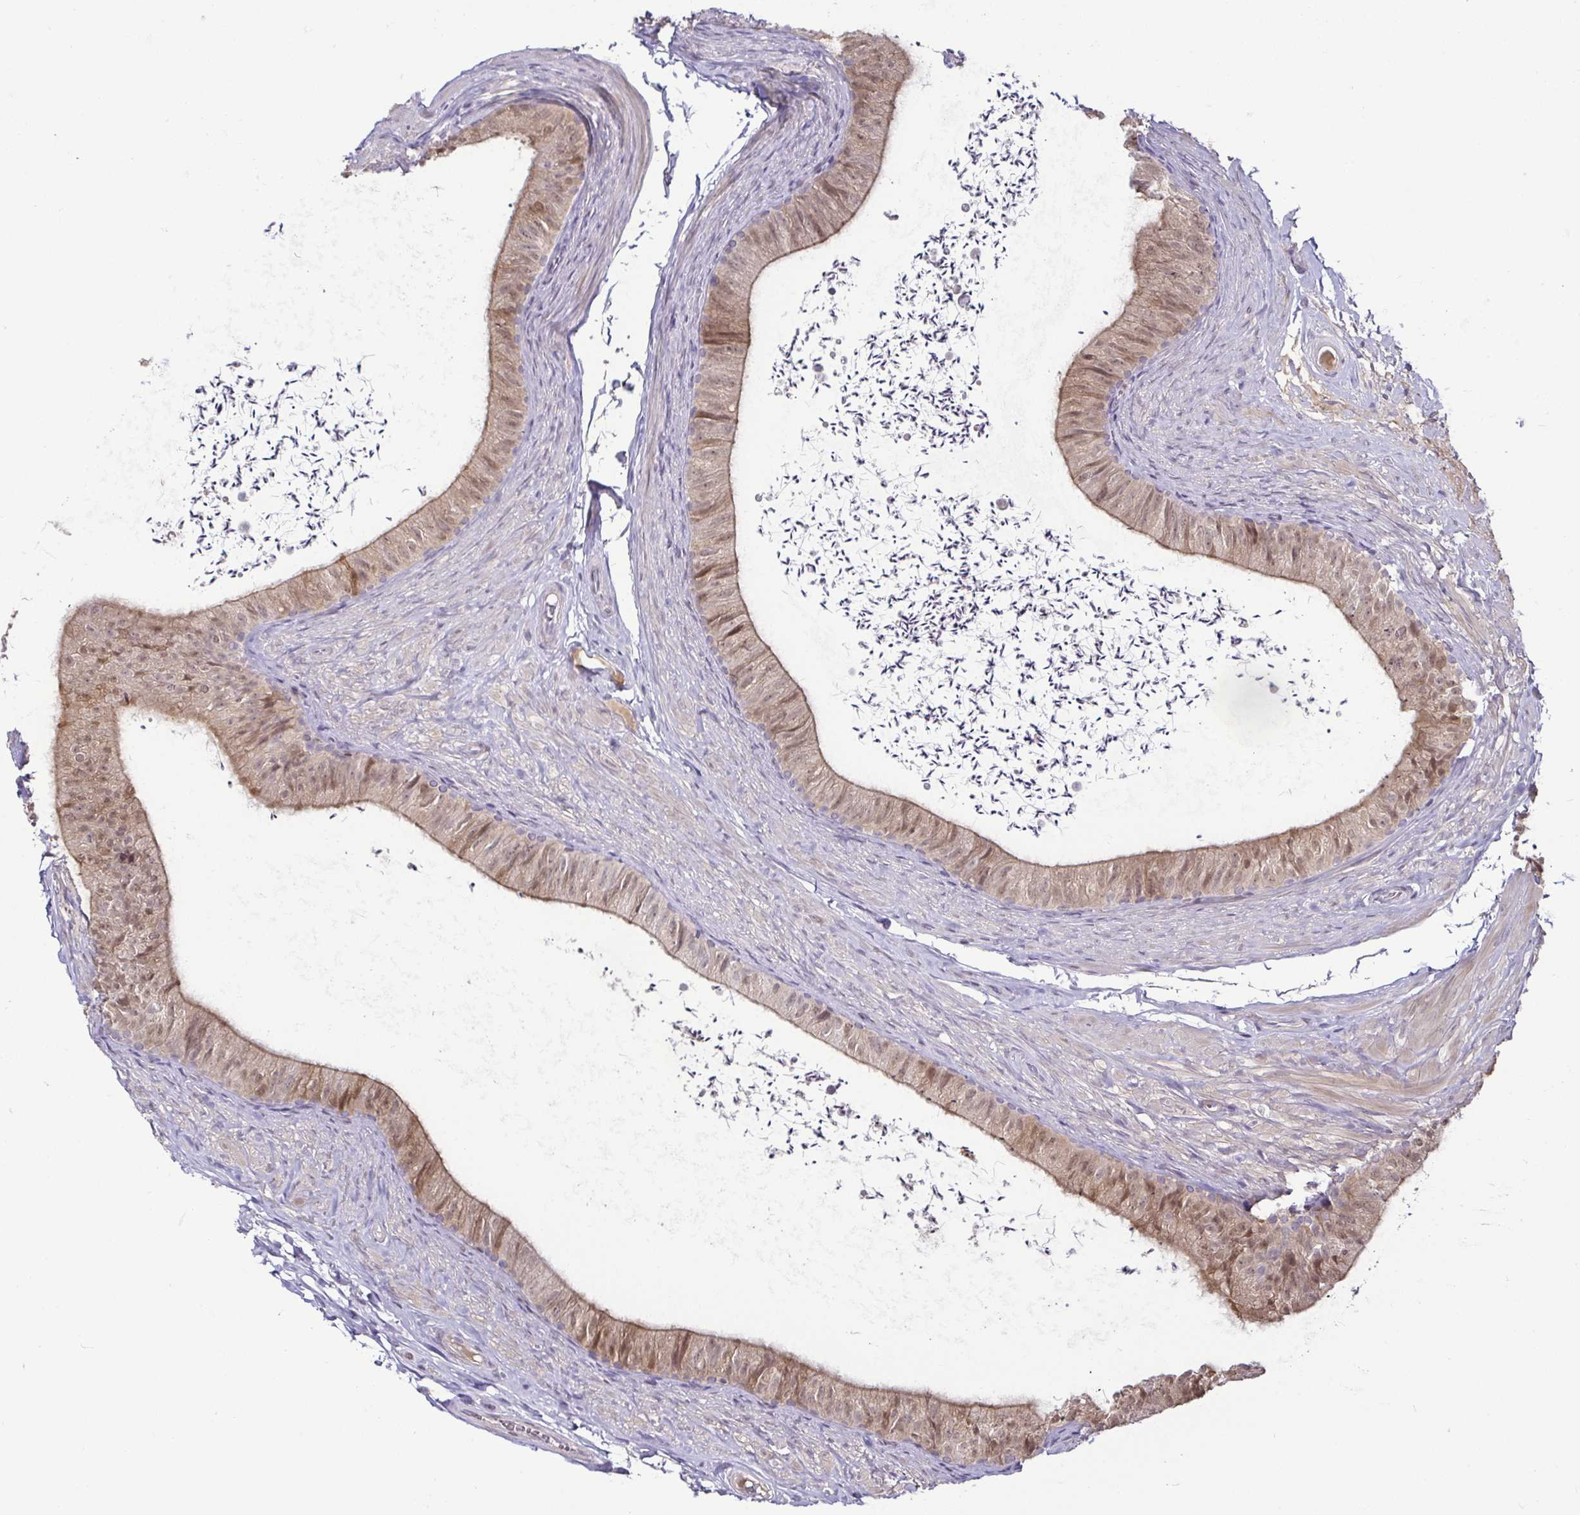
{"staining": {"intensity": "moderate", "quantity": ">75%", "location": "cytoplasmic/membranous,nuclear"}, "tissue": "epididymis", "cell_type": "Glandular cells", "image_type": "normal", "snomed": [{"axis": "morphology", "description": "Normal tissue, NOS"}, {"axis": "topography", "description": "Epididymis, spermatic cord, NOS"}, {"axis": "topography", "description": "Epididymis"}, {"axis": "topography", "description": "Peripheral nerve tissue"}], "caption": "IHC staining of unremarkable epididymis, which demonstrates medium levels of moderate cytoplasmic/membranous,nuclear positivity in approximately >75% of glandular cells indicating moderate cytoplasmic/membranous,nuclear protein staining. The staining was performed using DAB (3,3'-diaminobenzidine) (brown) for protein detection and nuclei were counterstained in hematoxylin (blue).", "gene": "HOPX", "patient": {"sex": "male", "age": 29}}